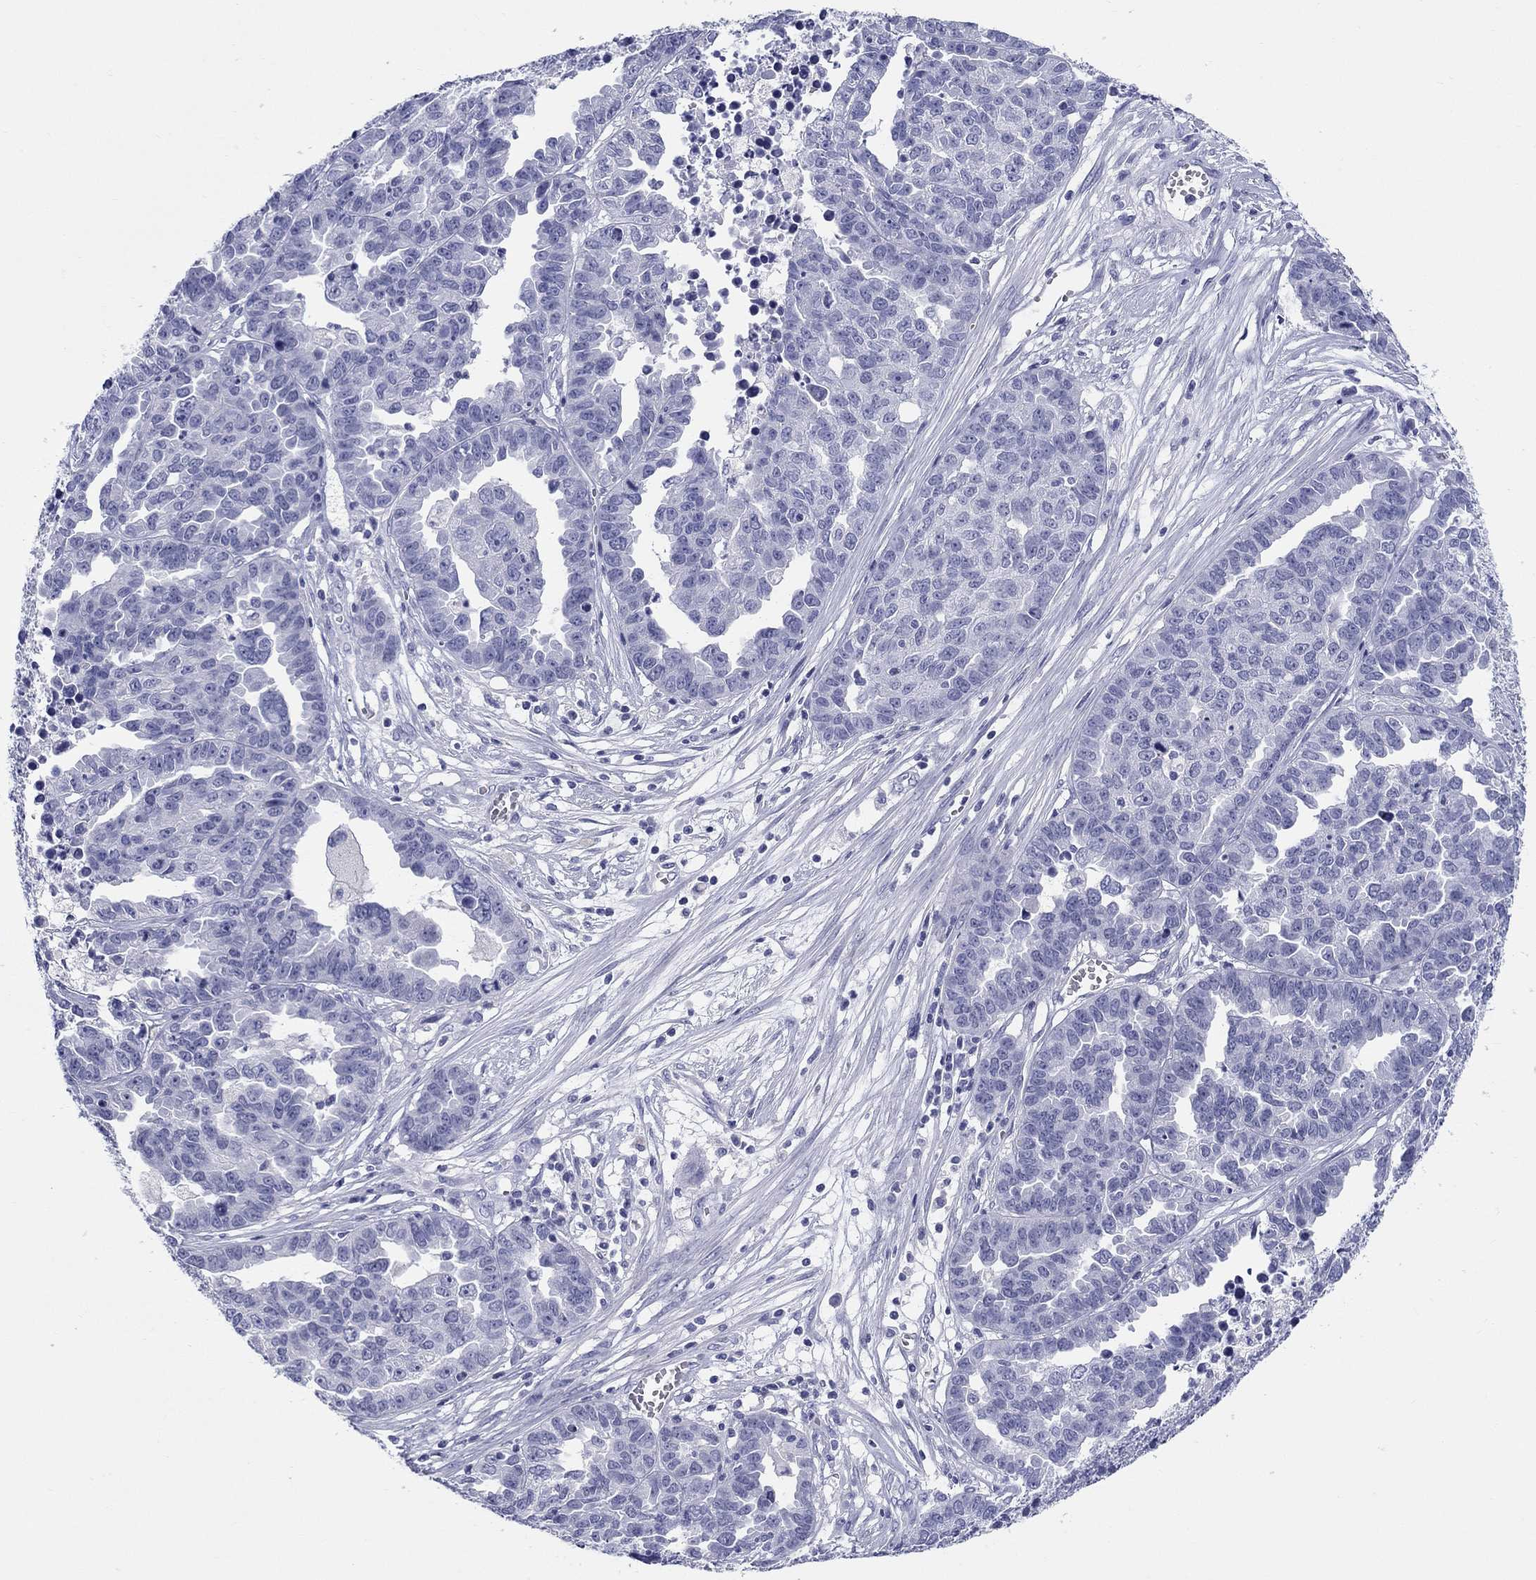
{"staining": {"intensity": "negative", "quantity": "none", "location": "none"}, "tissue": "ovarian cancer", "cell_type": "Tumor cells", "image_type": "cancer", "snomed": [{"axis": "morphology", "description": "Cystadenocarcinoma, serous, NOS"}, {"axis": "topography", "description": "Ovary"}], "caption": "IHC photomicrograph of neoplastic tissue: human ovarian serous cystadenocarcinoma stained with DAB (3,3'-diaminobenzidine) shows no significant protein positivity in tumor cells.", "gene": "LAMP5", "patient": {"sex": "female", "age": 87}}